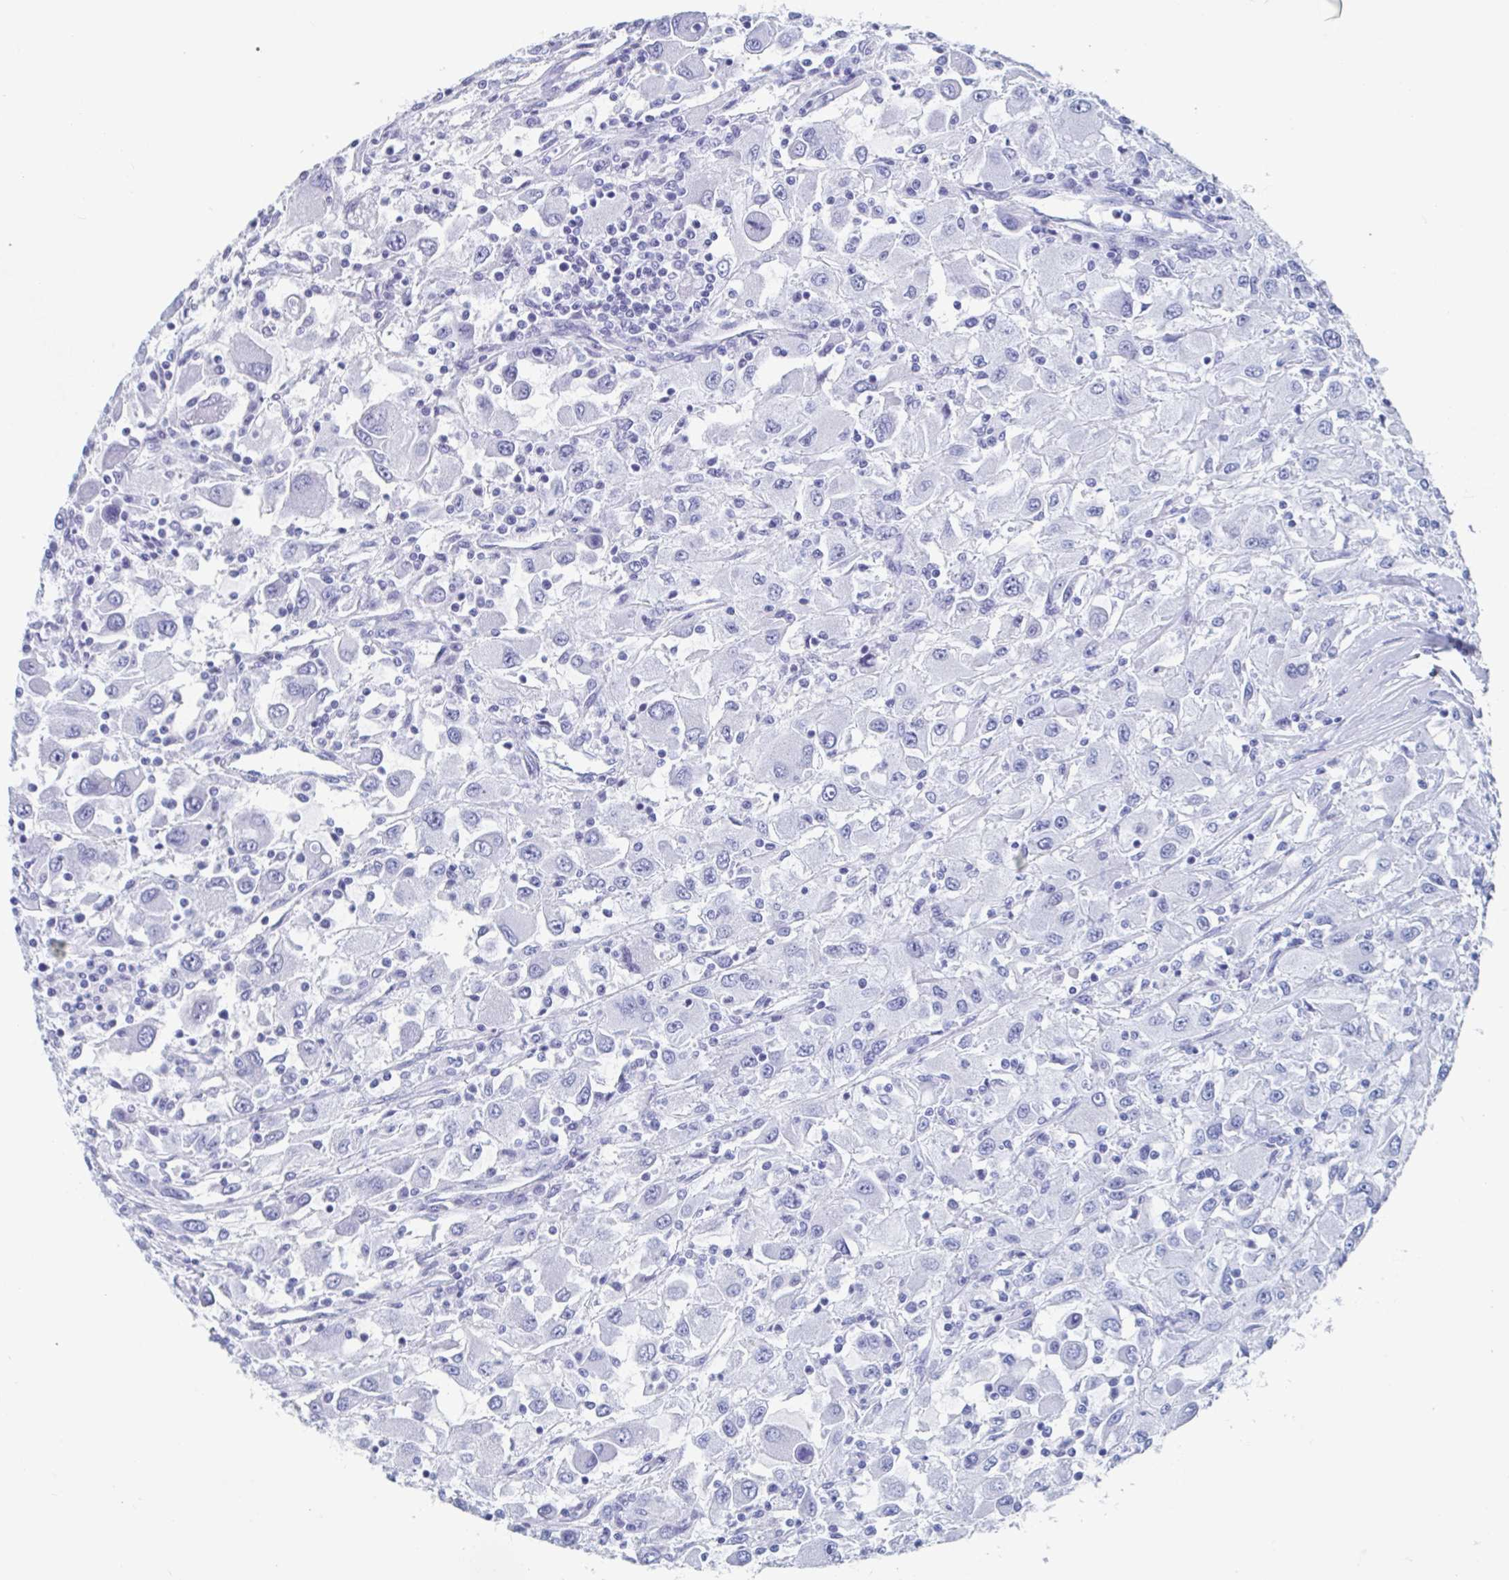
{"staining": {"intensity": "negative", "quantity": "none", "location": "none"}, "tissue": "renal cancer", "cell_type": "Tumor cells", "image_type": "cancer", "snomed": [{"axis": "morphology", "description": "Adenocarcinoma, NOS"}, {"axis": "topography", "description": "Kidney"}], "caption": "Protein analysis of renal adenocarcinoma exhibits no significant staining in tumor cells.", "gene": "C10orf53", "patient": {"sex": "female", "age": 67}}